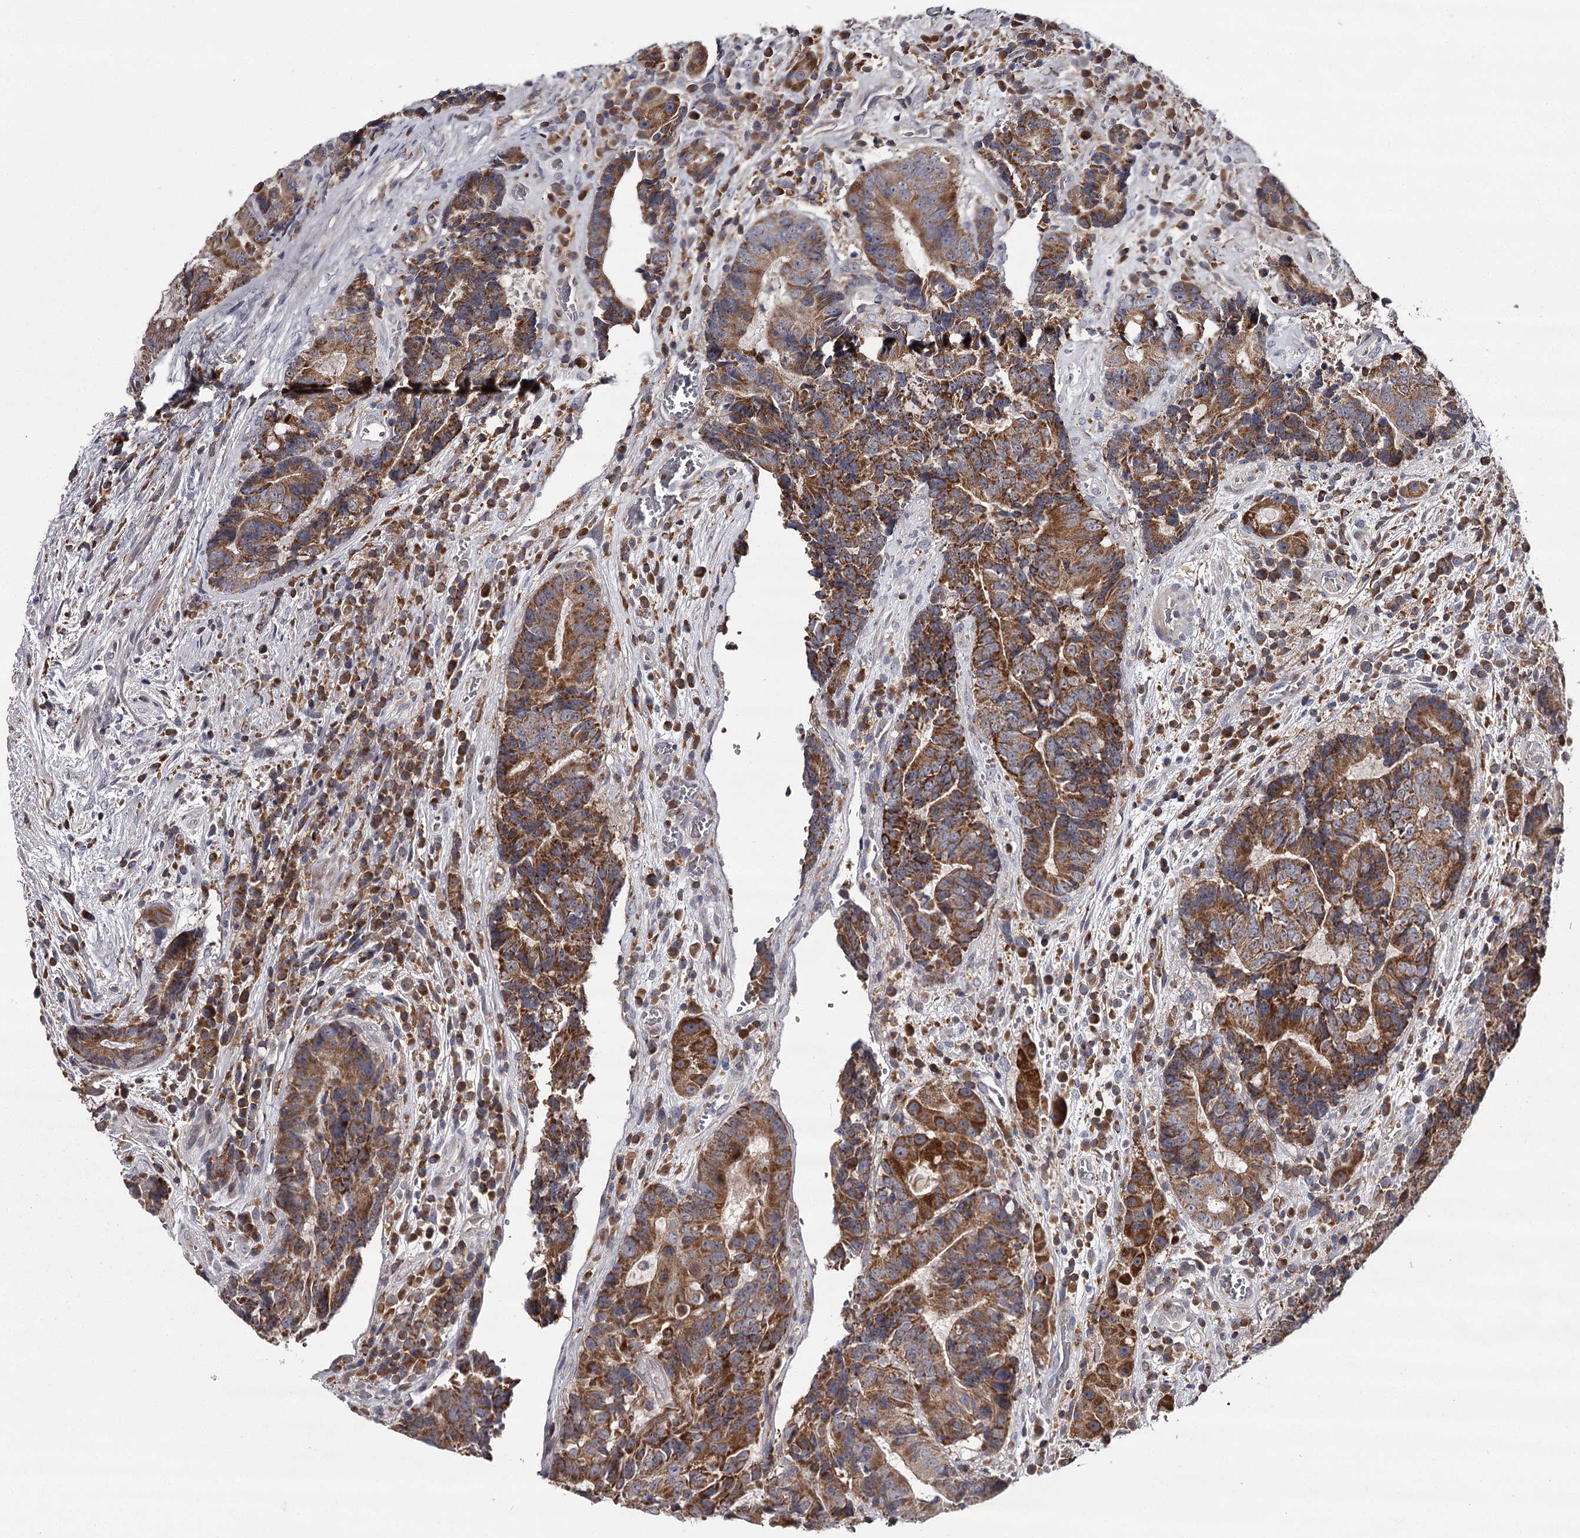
{"staining": {"intensity": "moderate", "quantity": ">75%", "location": "cytoplasmic/membranous"}, "tissue": "colorectal cancer", "cell_type": "Tumor cells", "image_type": "cancer", "snomed": [{"axis": "morphology", "description": "Adenocarcinoma, NOS"}, {"axis": "topography", "description": "Rectum"}], "caption": "The histopathology image reveals staining of colorectal adenocarcinoma, revealing moderate cytoplasmic/membranous protein staining (brown color) within tumor cells.", "gene": "RASSF6", "patient": {"sex": "male", "age": 69}}